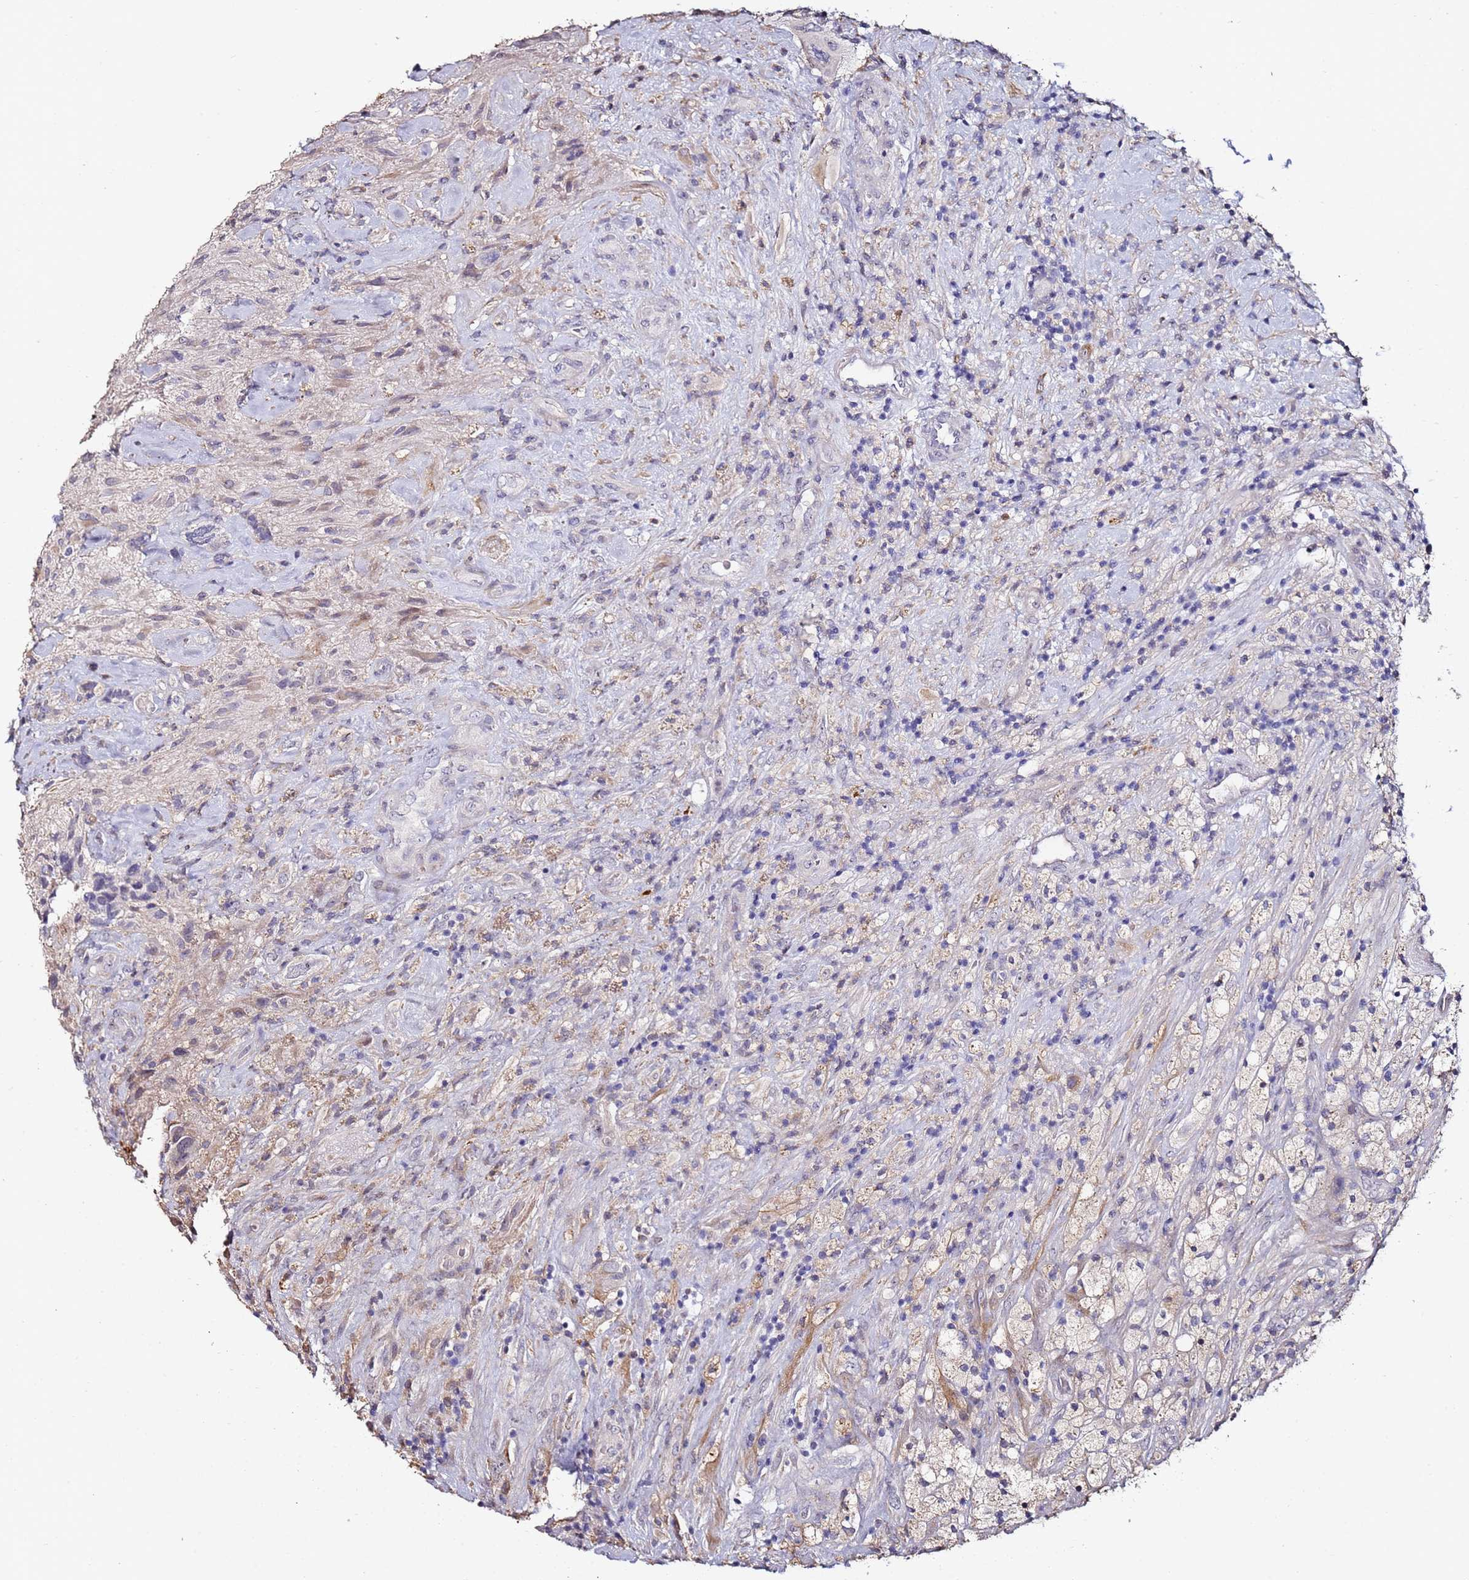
{"staining": {"intensity": "negative", "quantity": "none", "location": "none"}, "tissue": "glioma", "cell_type": "Tumor cells", "image_type": "cancer", "snomed": [{"axis": "morphology", "description": "Glioma, malignant, High grade"}, {"axis": "topography", "description": "Brain"}], "caption": "This is a photomicrograph of immunohistochemistry (IHC) staining of high-grade glioma (malignant), which shows no staining in tumor cells.", "gene": "C3orf80", "patient": {"sex": "male", "age": 69}}